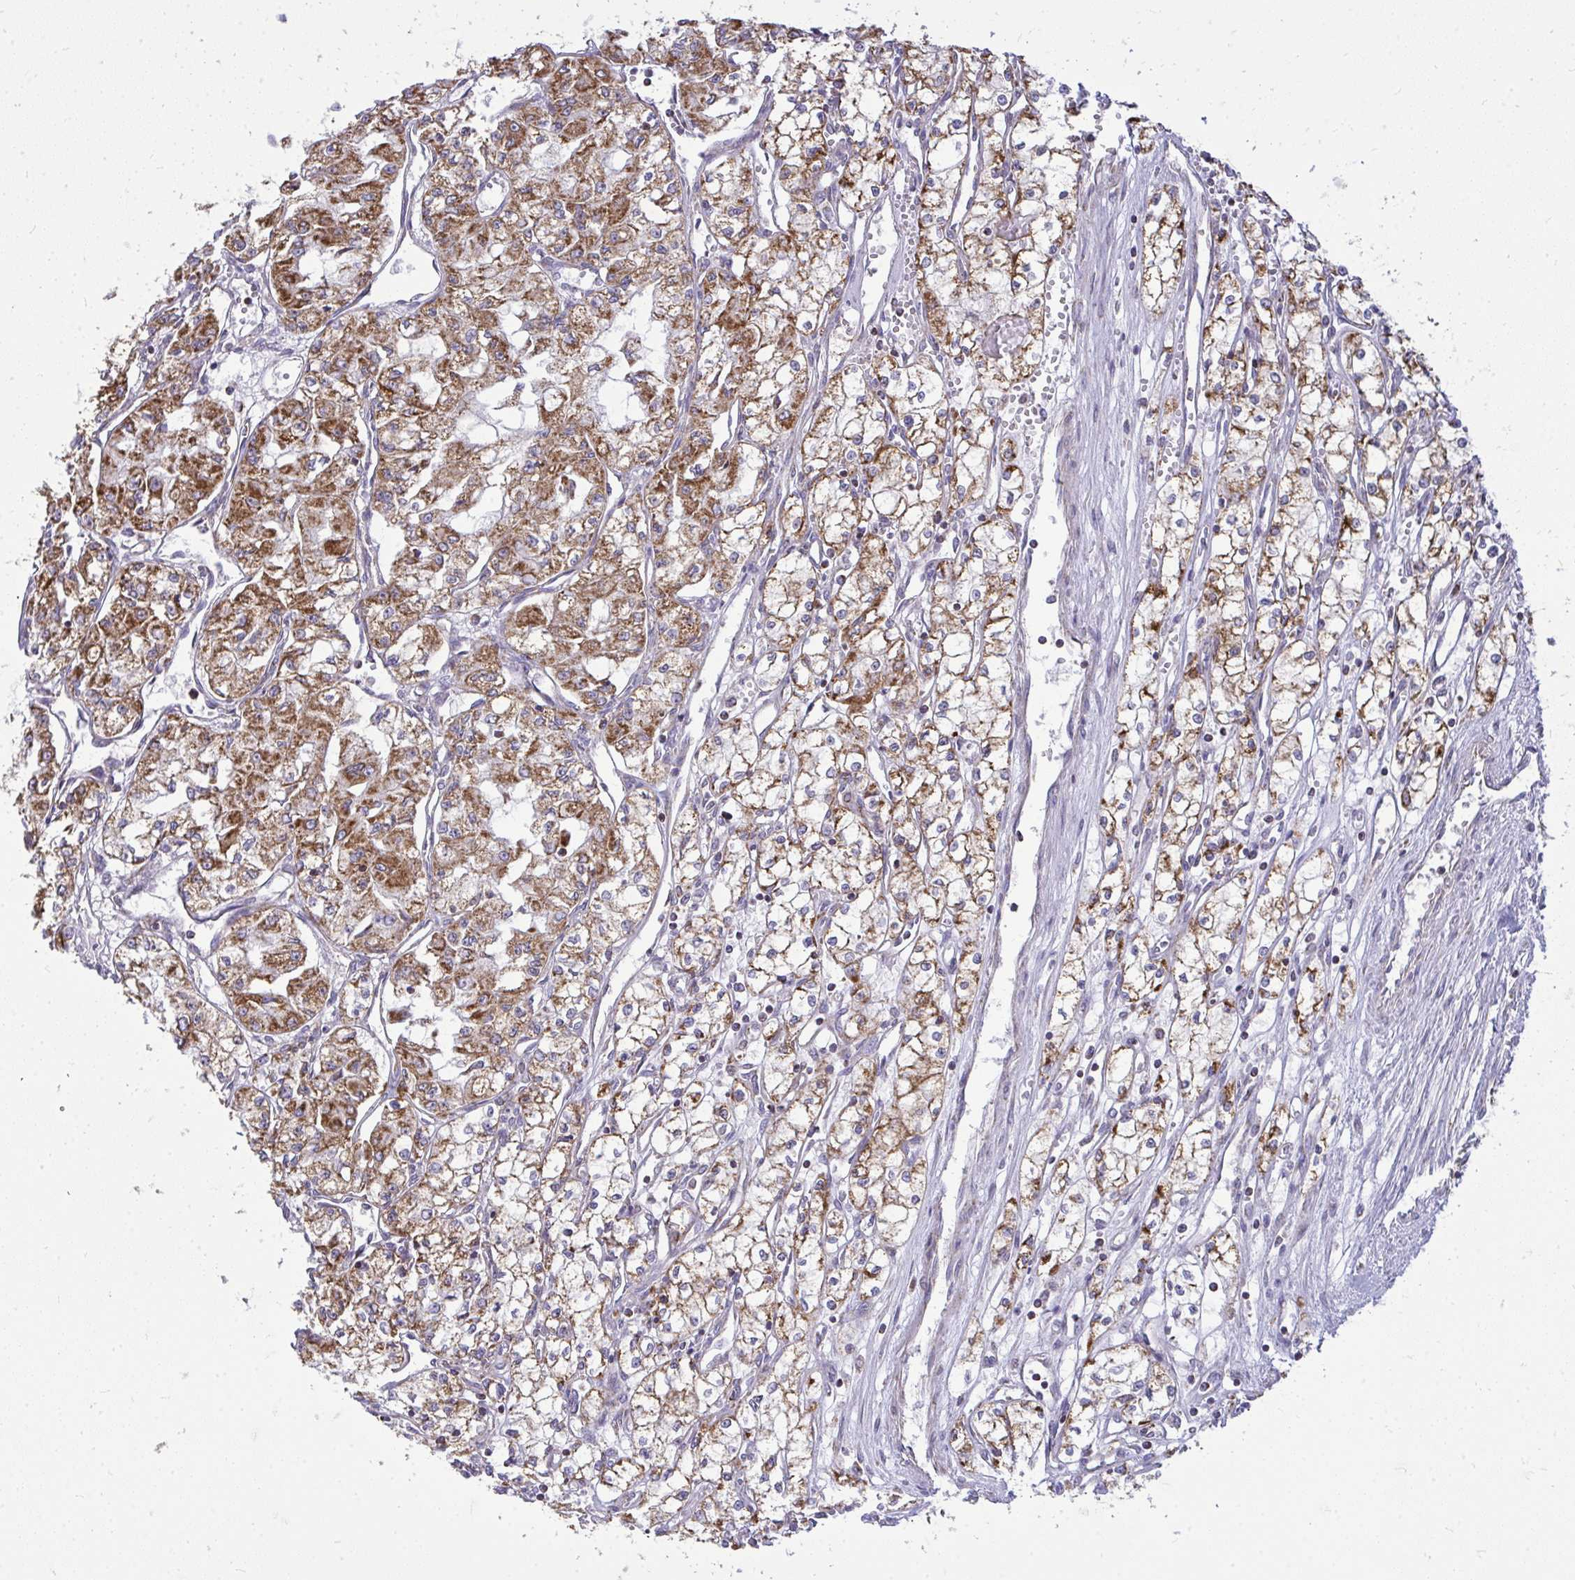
{"staining": {"intensity": "moderate", "quantity": ">75%", "location": "cytoplasmic/membranous"}, "tissue": "renal cancer", "cell_type": "Tumor cells", "image_type": "cancer", "snomed": [{"axis": "morphology", "description": "Adenocarcinoma, NOS"}, {"axis": "topography", "description": "Kidney"}], "caption": "Immunohistochemical staining of renal cancer reveals medium levels of moderate cytoplasmic/membranous positivity in approximately >75% of tumor cells. The staining was performed using DAB (3,3'-diaminobenzidine), with brown indicating positive protein expression. Nuclei are stained blue with hematoxylin.", "gene": "SPTBN2", "patient": {"sex": "male", "age": 59}}